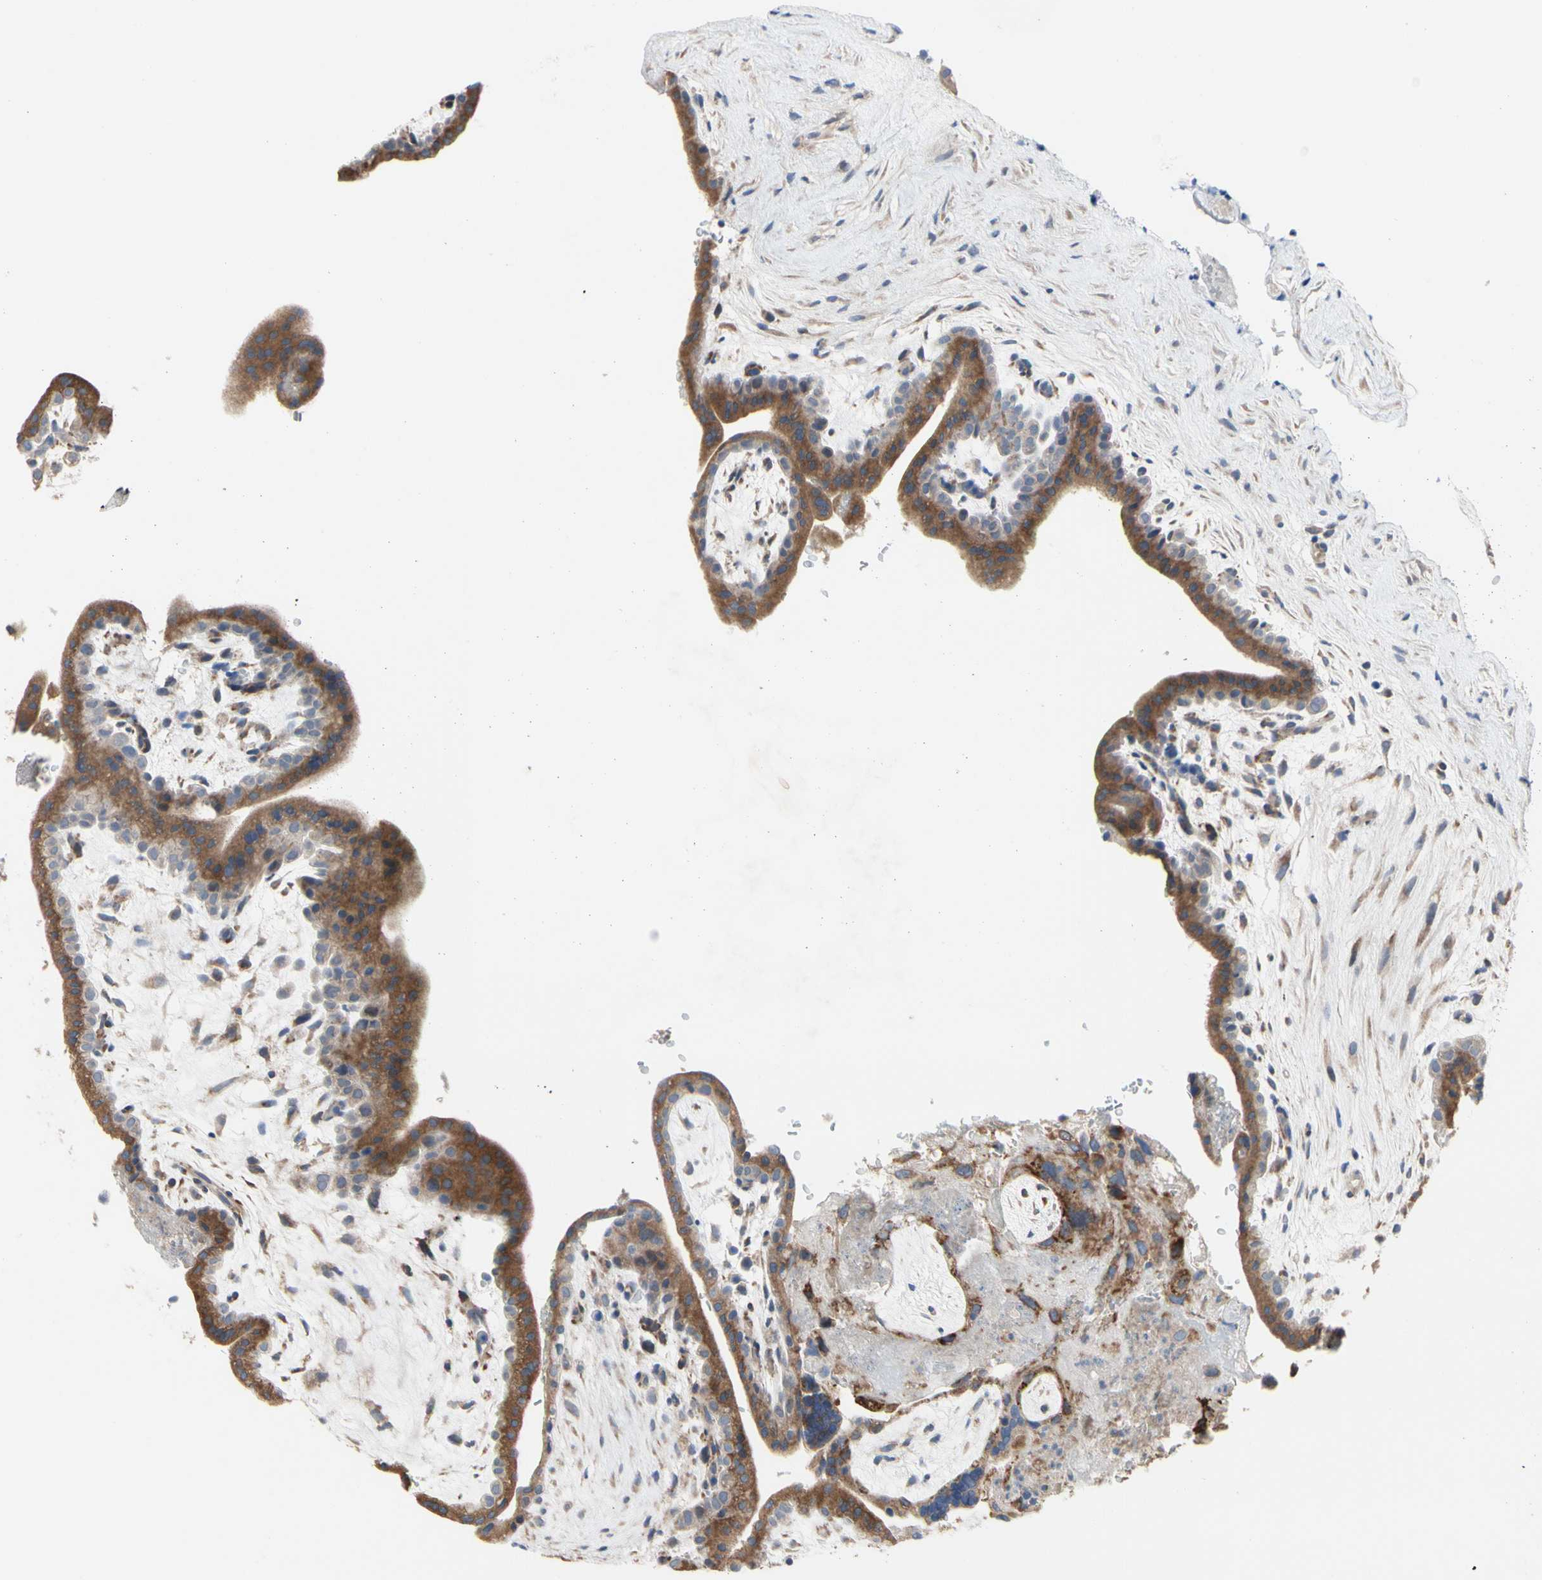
{"staining": {"intensity": "strong", "quantity": ">75%", "location": "cytoplasmic/membranous"}, "tissue": "placenta", "cell_type": "Trophoblastic cells", "image_type": "normal", "snomed": [{"axis": "morphology", "description": "Normal tissue, NOS"}, {"axis": "topography", "description": "Placenta"}], "caption": "This micrograph displays immunohistochemistry (IHC) staining of normal human placenta, with high strong cytoplasmic/membranous staining in about >75% of trophoblastic cells.", "gene": "TTC14", "patient": {"sex": "female", "age": 35}}